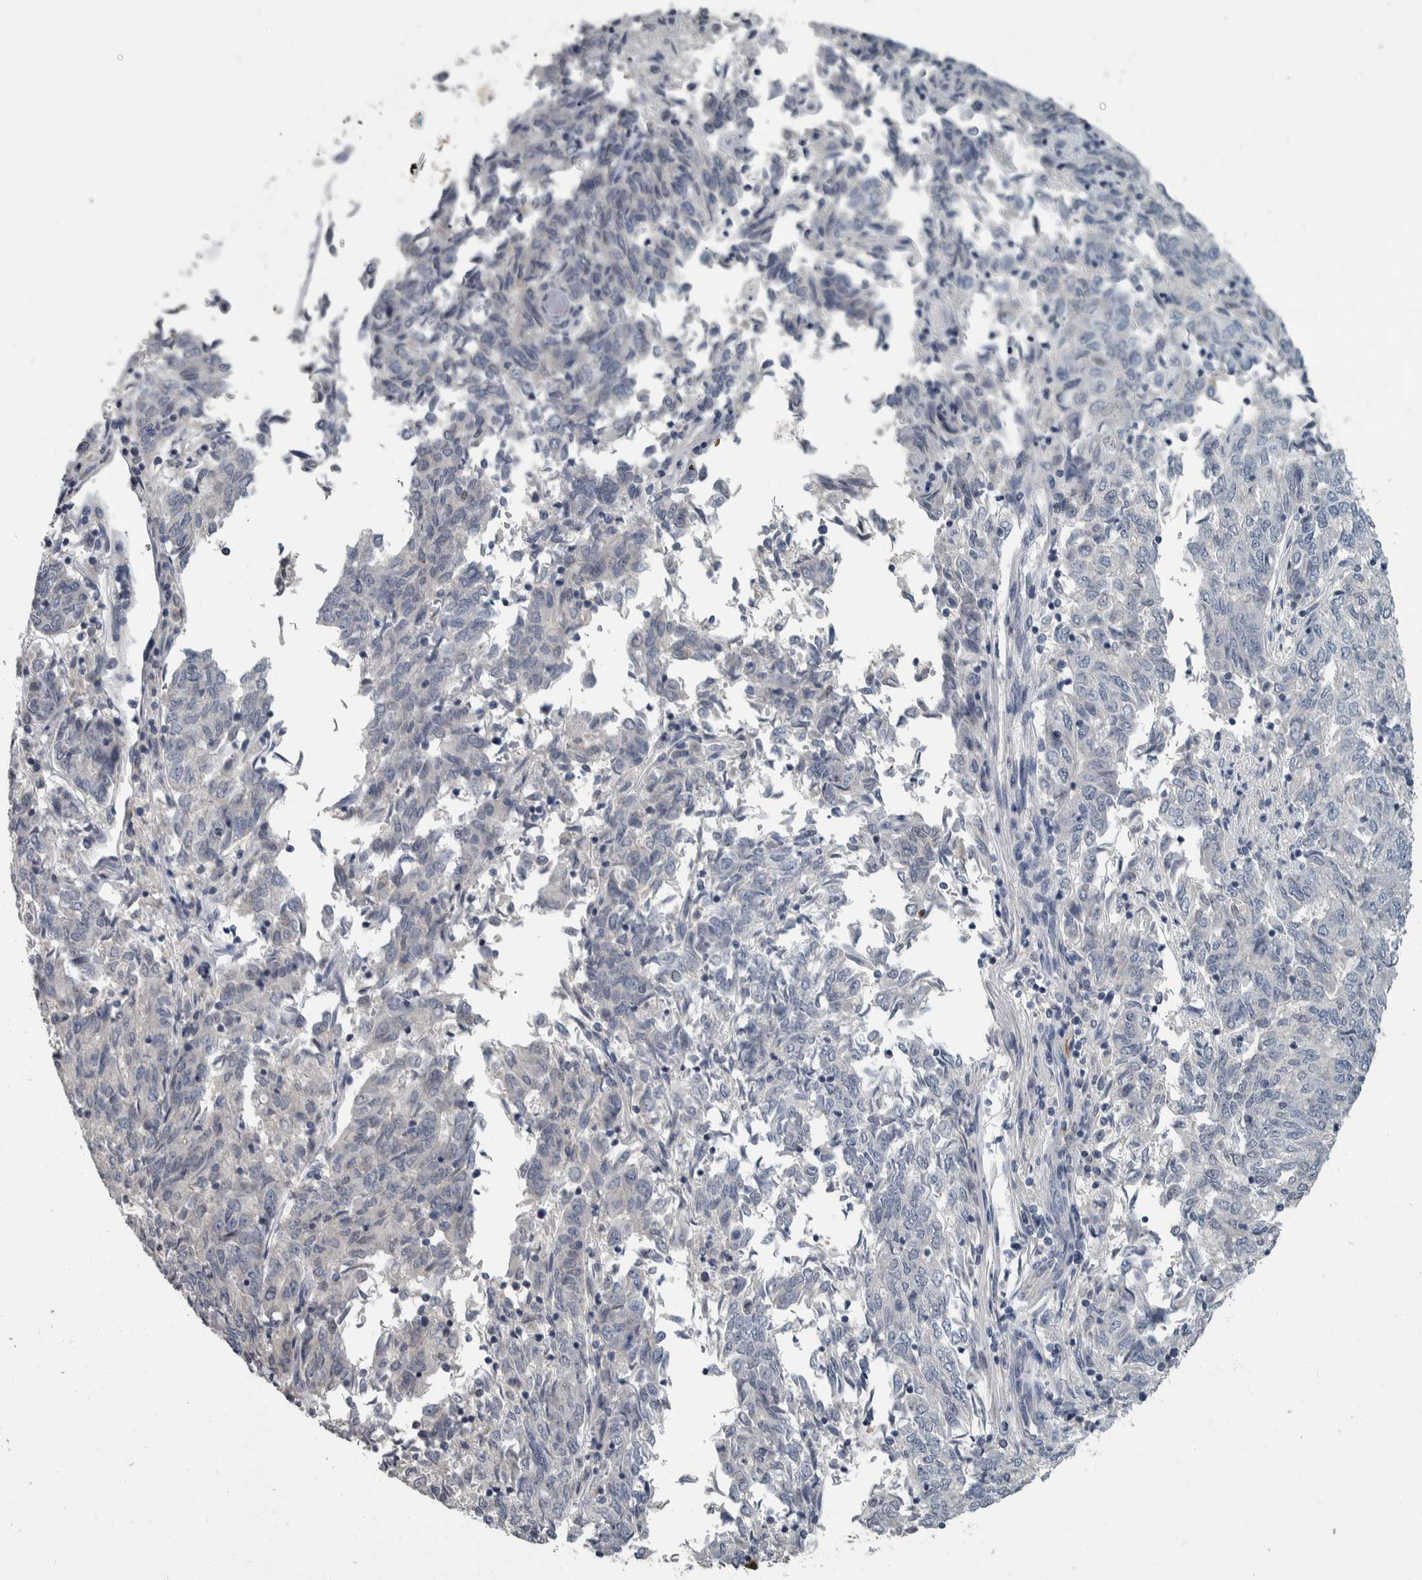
{"staining": {"intensity": "negative", "quantity": "none", "location": "none"}, "tissue": "endometrial cancer", "cell_type": "Tumor cells", "image_type": "cancer", "snomed": [{"axis": "morphology", "description": "Adenocarcinoma, NOS"}, {"axis": "topography", "description": "Endometrium"}], "caption": "Tumor cells show no significant protein positivity in endometrial adenocarcinoma.", "gene": "CAVIN4", "patient": {"sex": "female", "age": 80}}